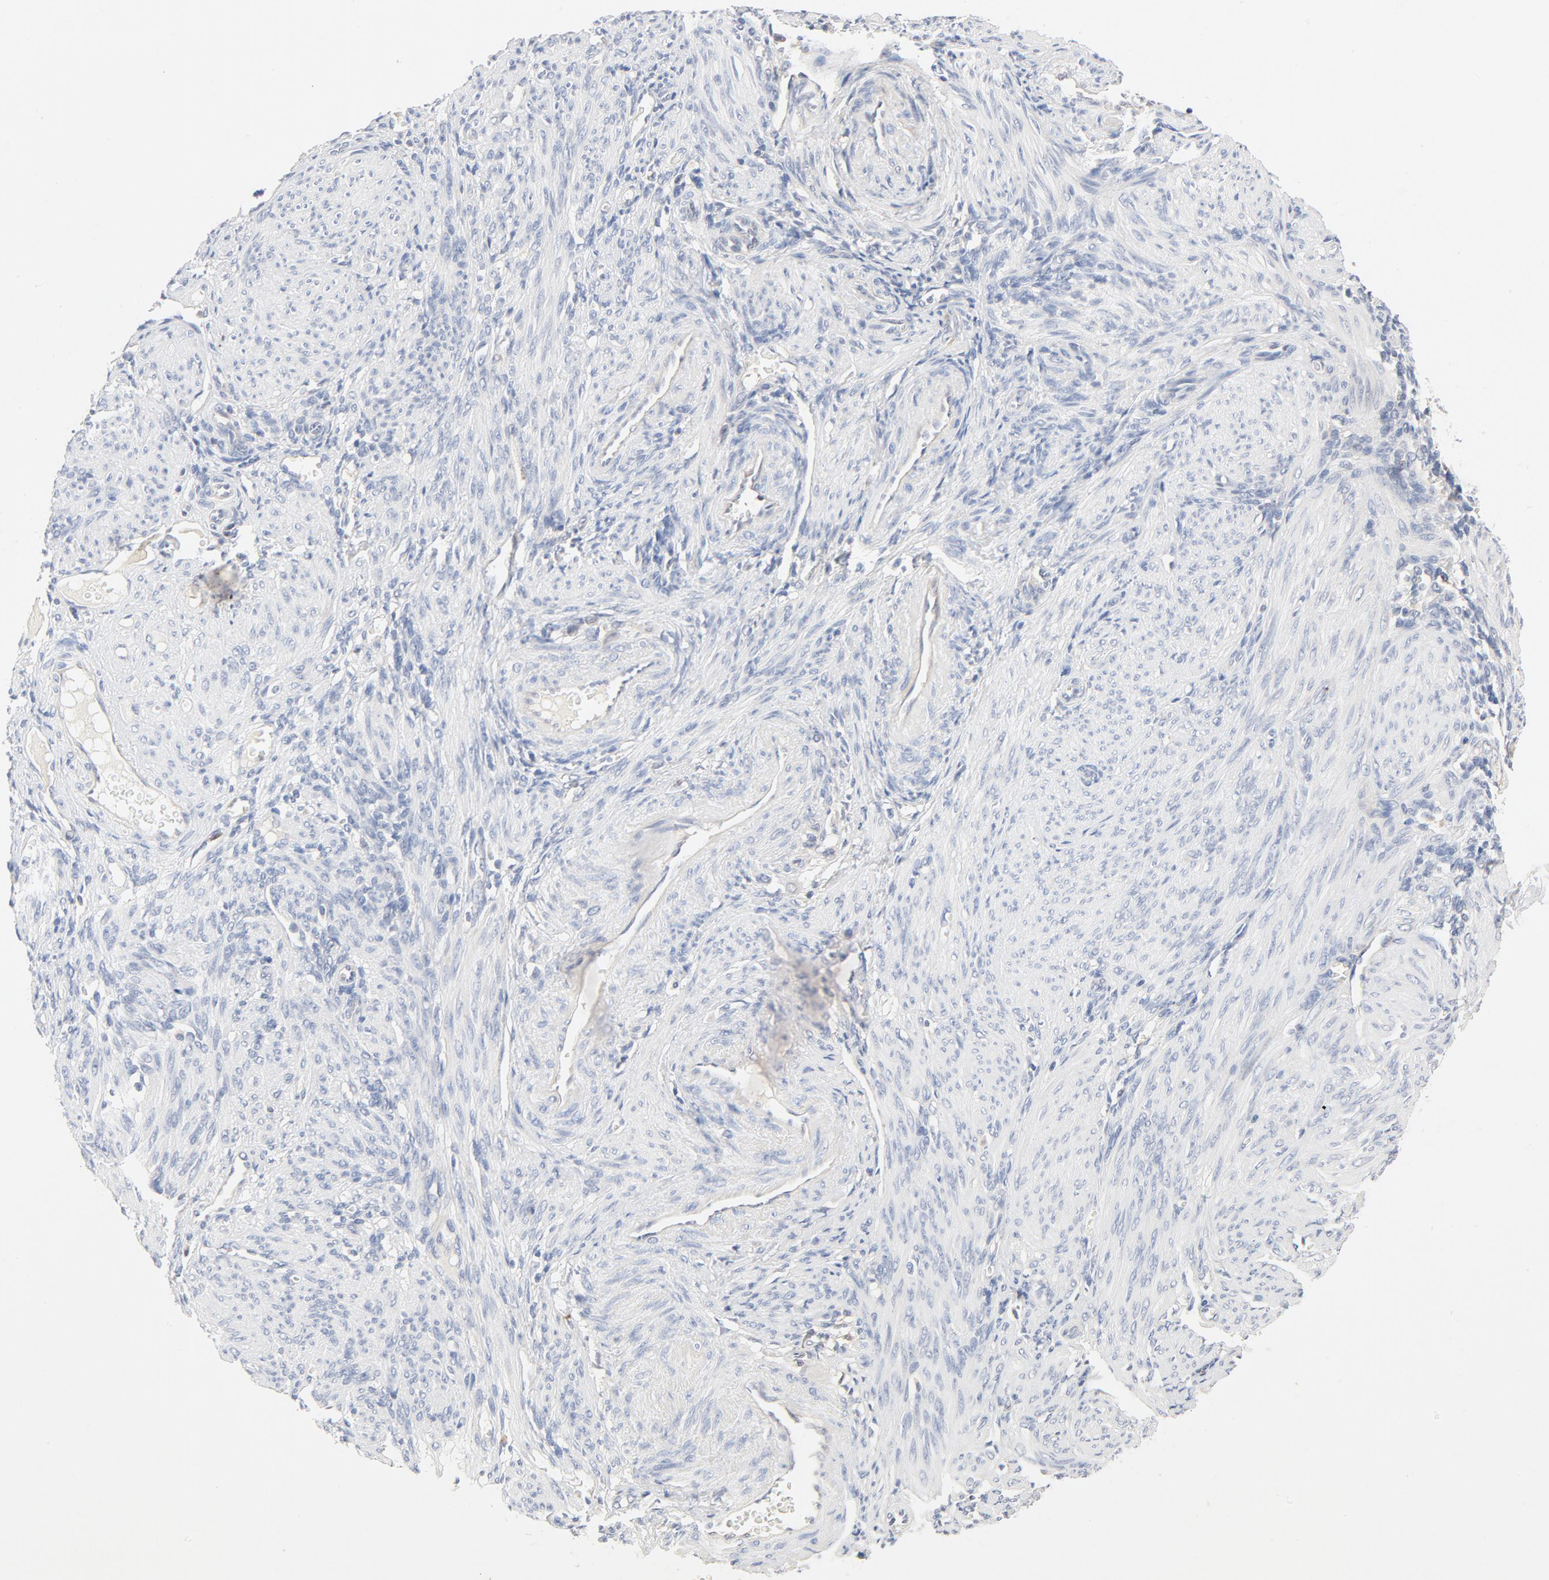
{"staining": {"intensity": "negative", "quantity": "none", "location": "none"}, "tissue": "endometrium", "cell_type": "Cells in endometrial stroma", "image_type": "normal", "snomed": [{"axis": "morphology", "description": "Normal tissue, NOS"}, {"axis": "topography", "description": "Endometrium"}], "caption": "High magnification brightfield microscopy of benign endometrium stained with DAB (brown) and counterstained with hematoxylin (blue): cells in endometrial stroma show no significant expression. The staining is performed using DAB (3,3'-diaminobenzidine) brown chromogen with nuclei counter-stained in using hematoxylin.", "gene": "STAT1", "patient": {"sex": "female", "age": 72}}